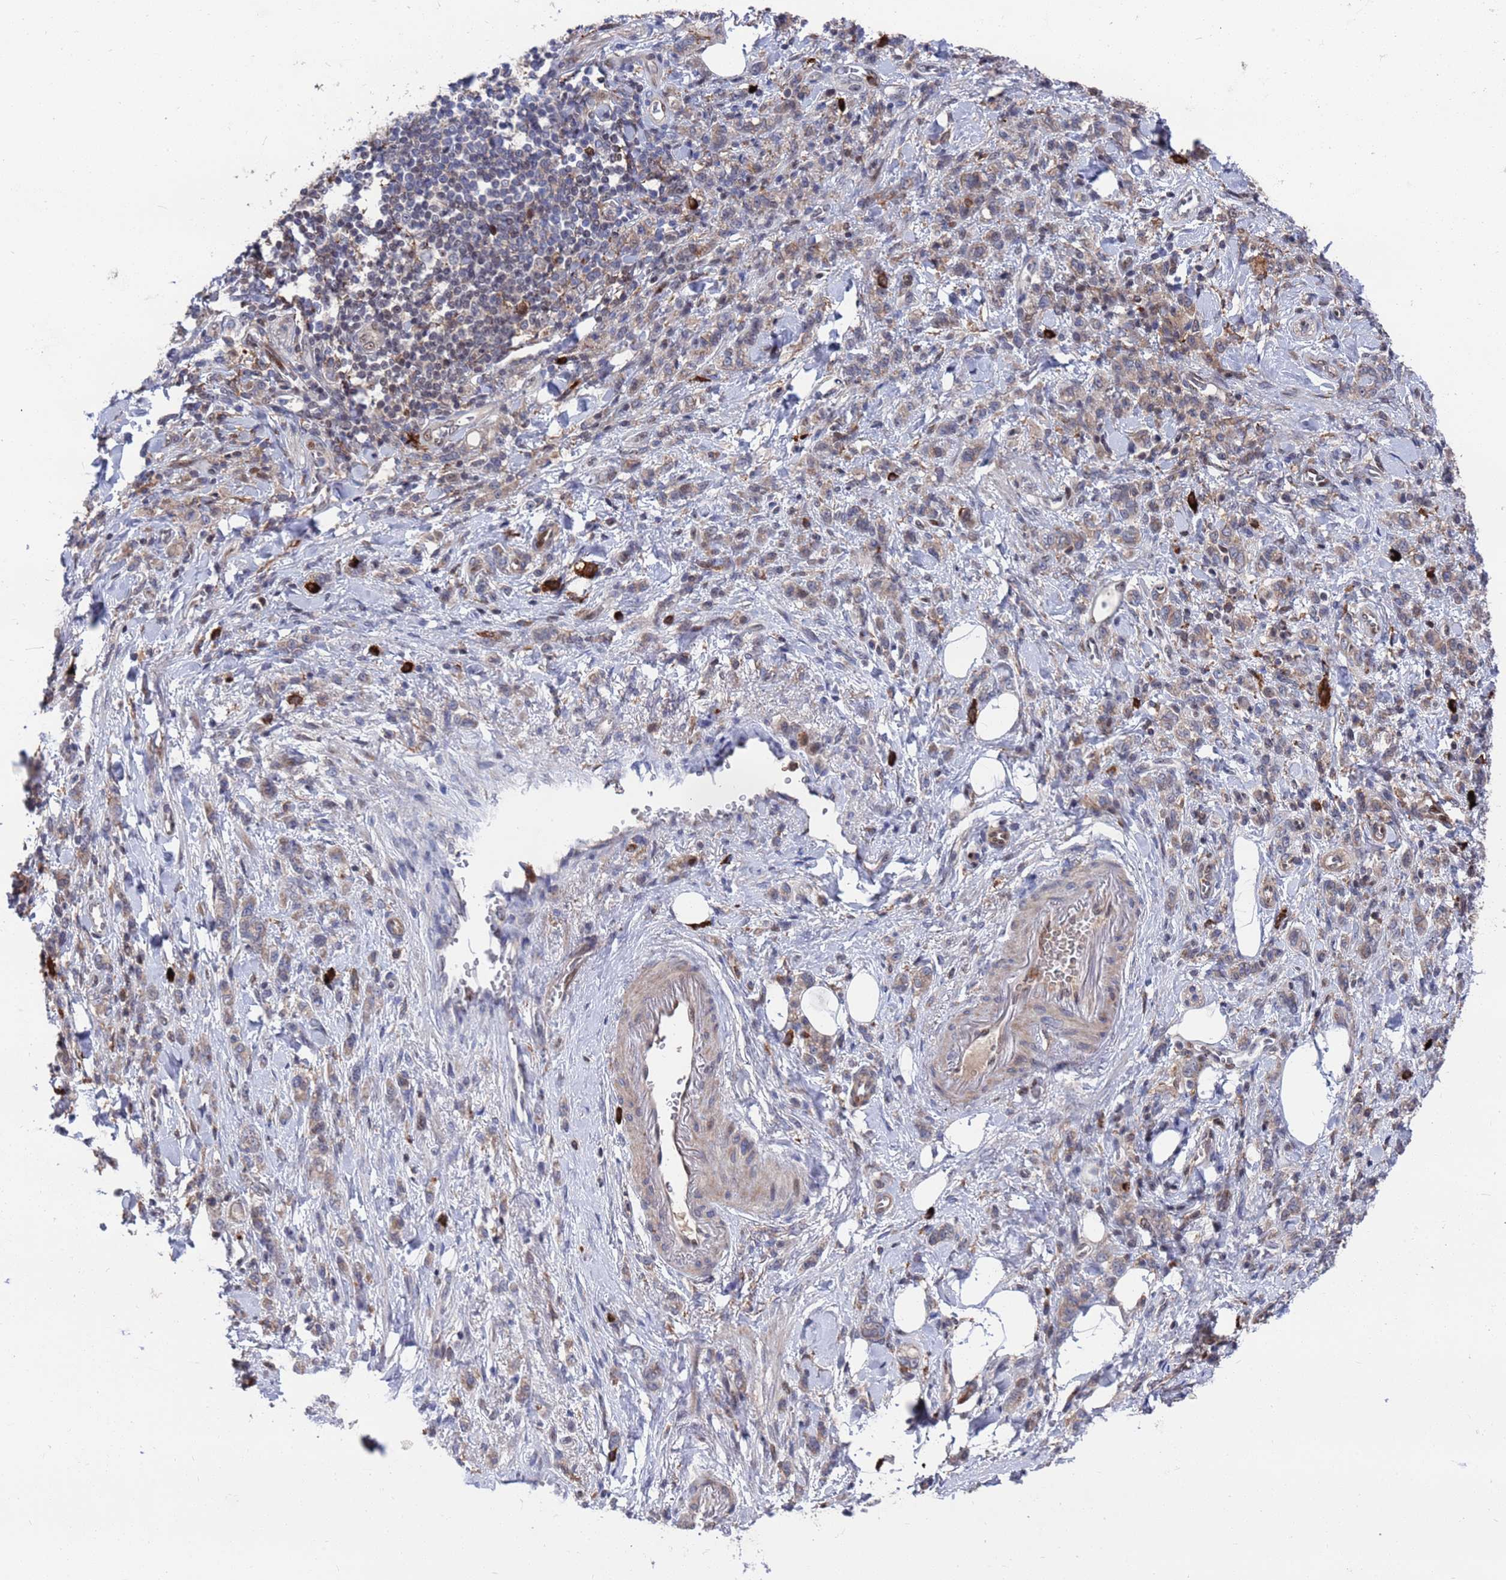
{"staining": {"intensity": "moderate", "quantity": "<25%", "location": "cytoplasmic/membranous,nuclear"}, "tissue": "stomach cancer", "cell_type": "Tumor cells", "image_type": "cancer", "snomed": [{"axis": "morphology", "description": "Adenocarcinoma, NOS"}, {"axis": "topography", "description": "Stomach"}], "caption": "Immunohistochemistry (IHC) (DAB) staining of human stomach adenocarcinoma demonstrates moderate cytoplasmic/membranous and nuclear protein positivity in approximately <25% of tumor cells.", "gene": "TMBIM6", "patient": {"sex": "male", "age": 77}}